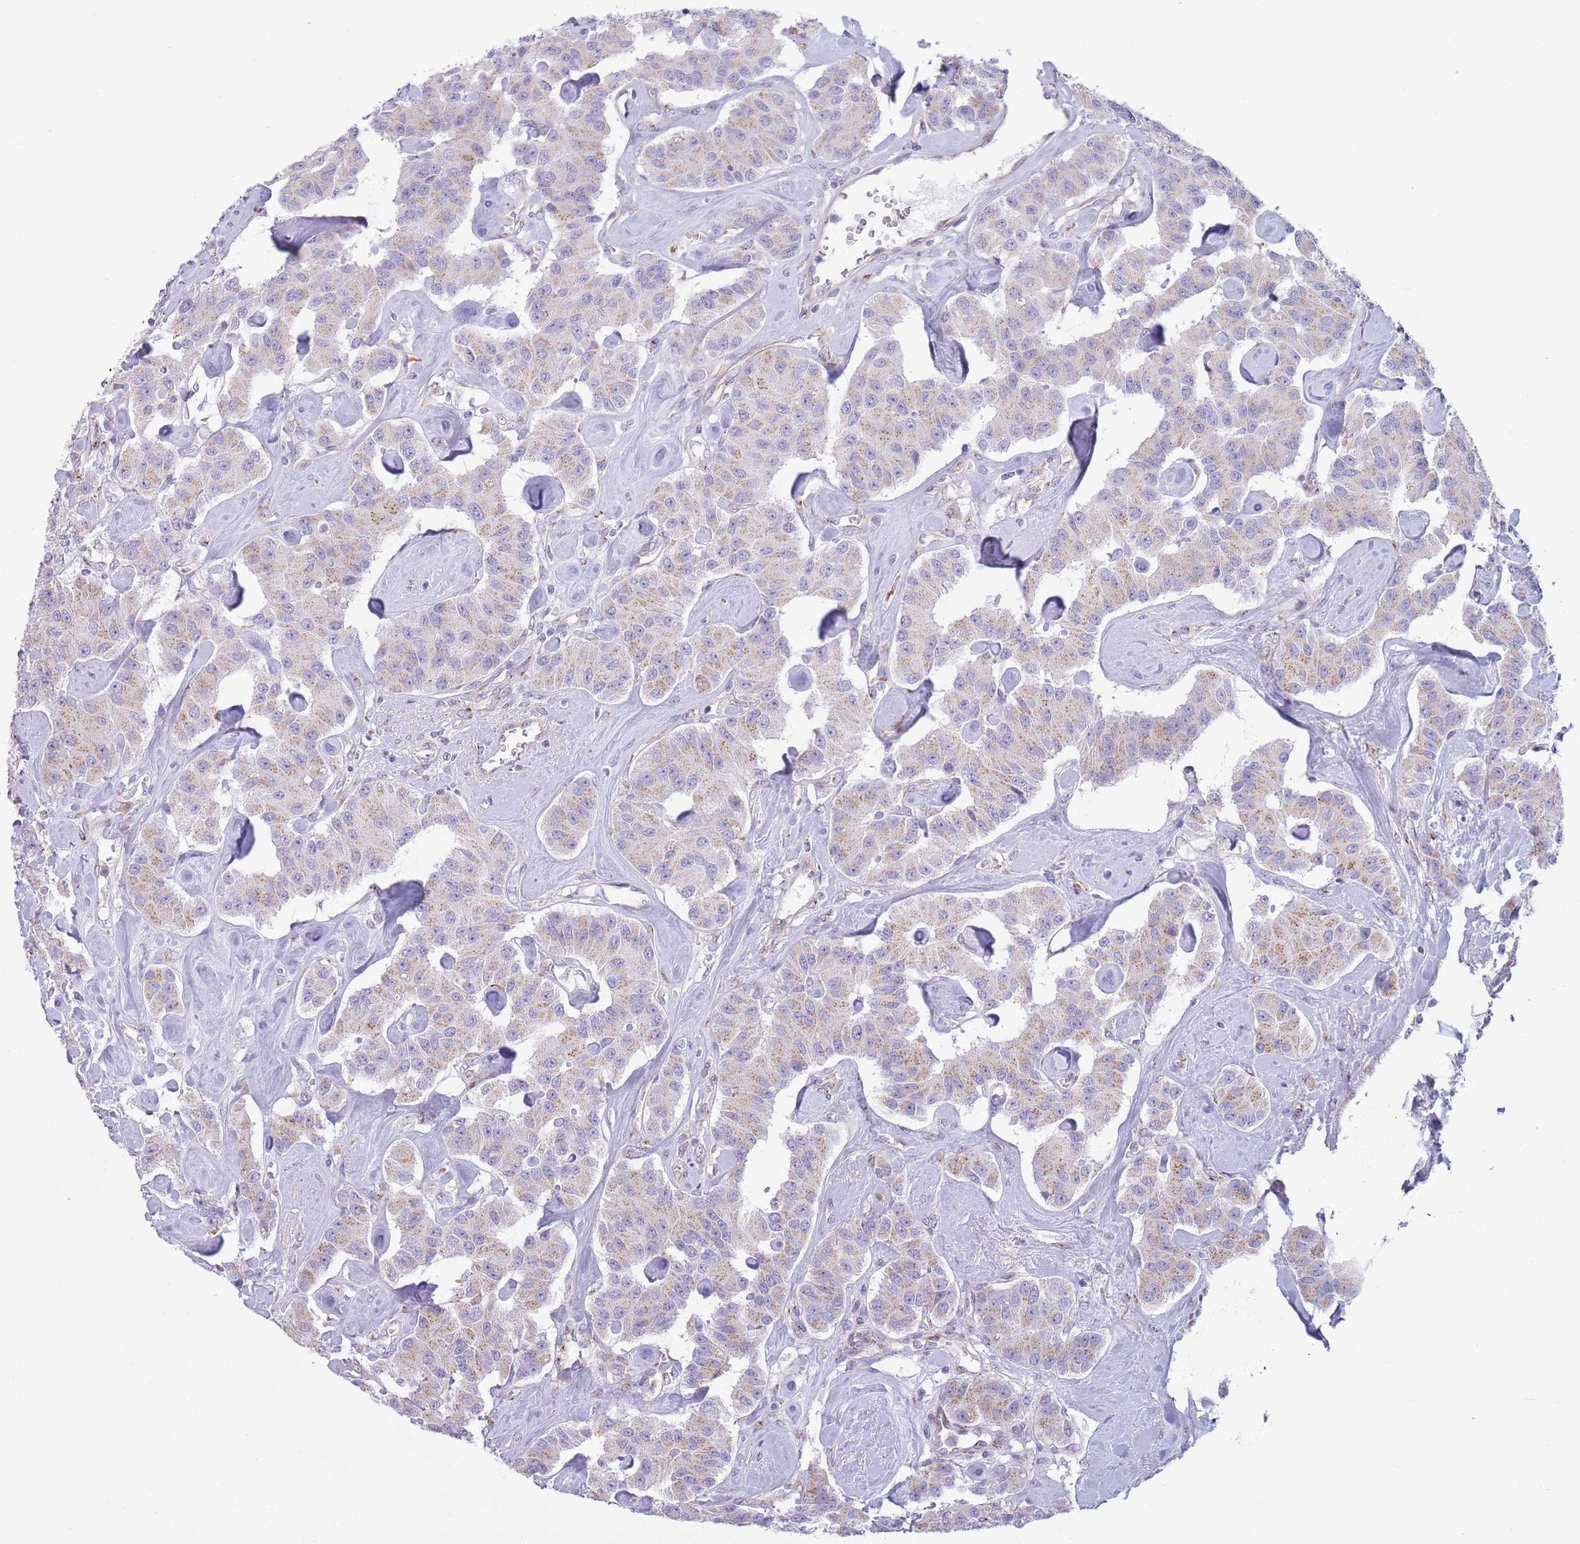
{"staining": {"intensity": "weak", "quantity": ">75%", "location": "cytoplasmic/membranous"}, "tissue": "carcinoid", "cell_type": "Tumor cells", "image_type": "cancer", "snomed": [{"axis": "morphology", "description": "Carcinoid, malignant, NOS"}, {"axis": "topography", "description": "Pancreas"}], "caption": "Immunohistochemical staining of carcinoid (malignant) exhibits low levels of weak cytoplasmic/membranous expression in approximately >75% of tumor cells.", "gene": "C20orf96", "patient": {"sex": "male", "age": 41}}